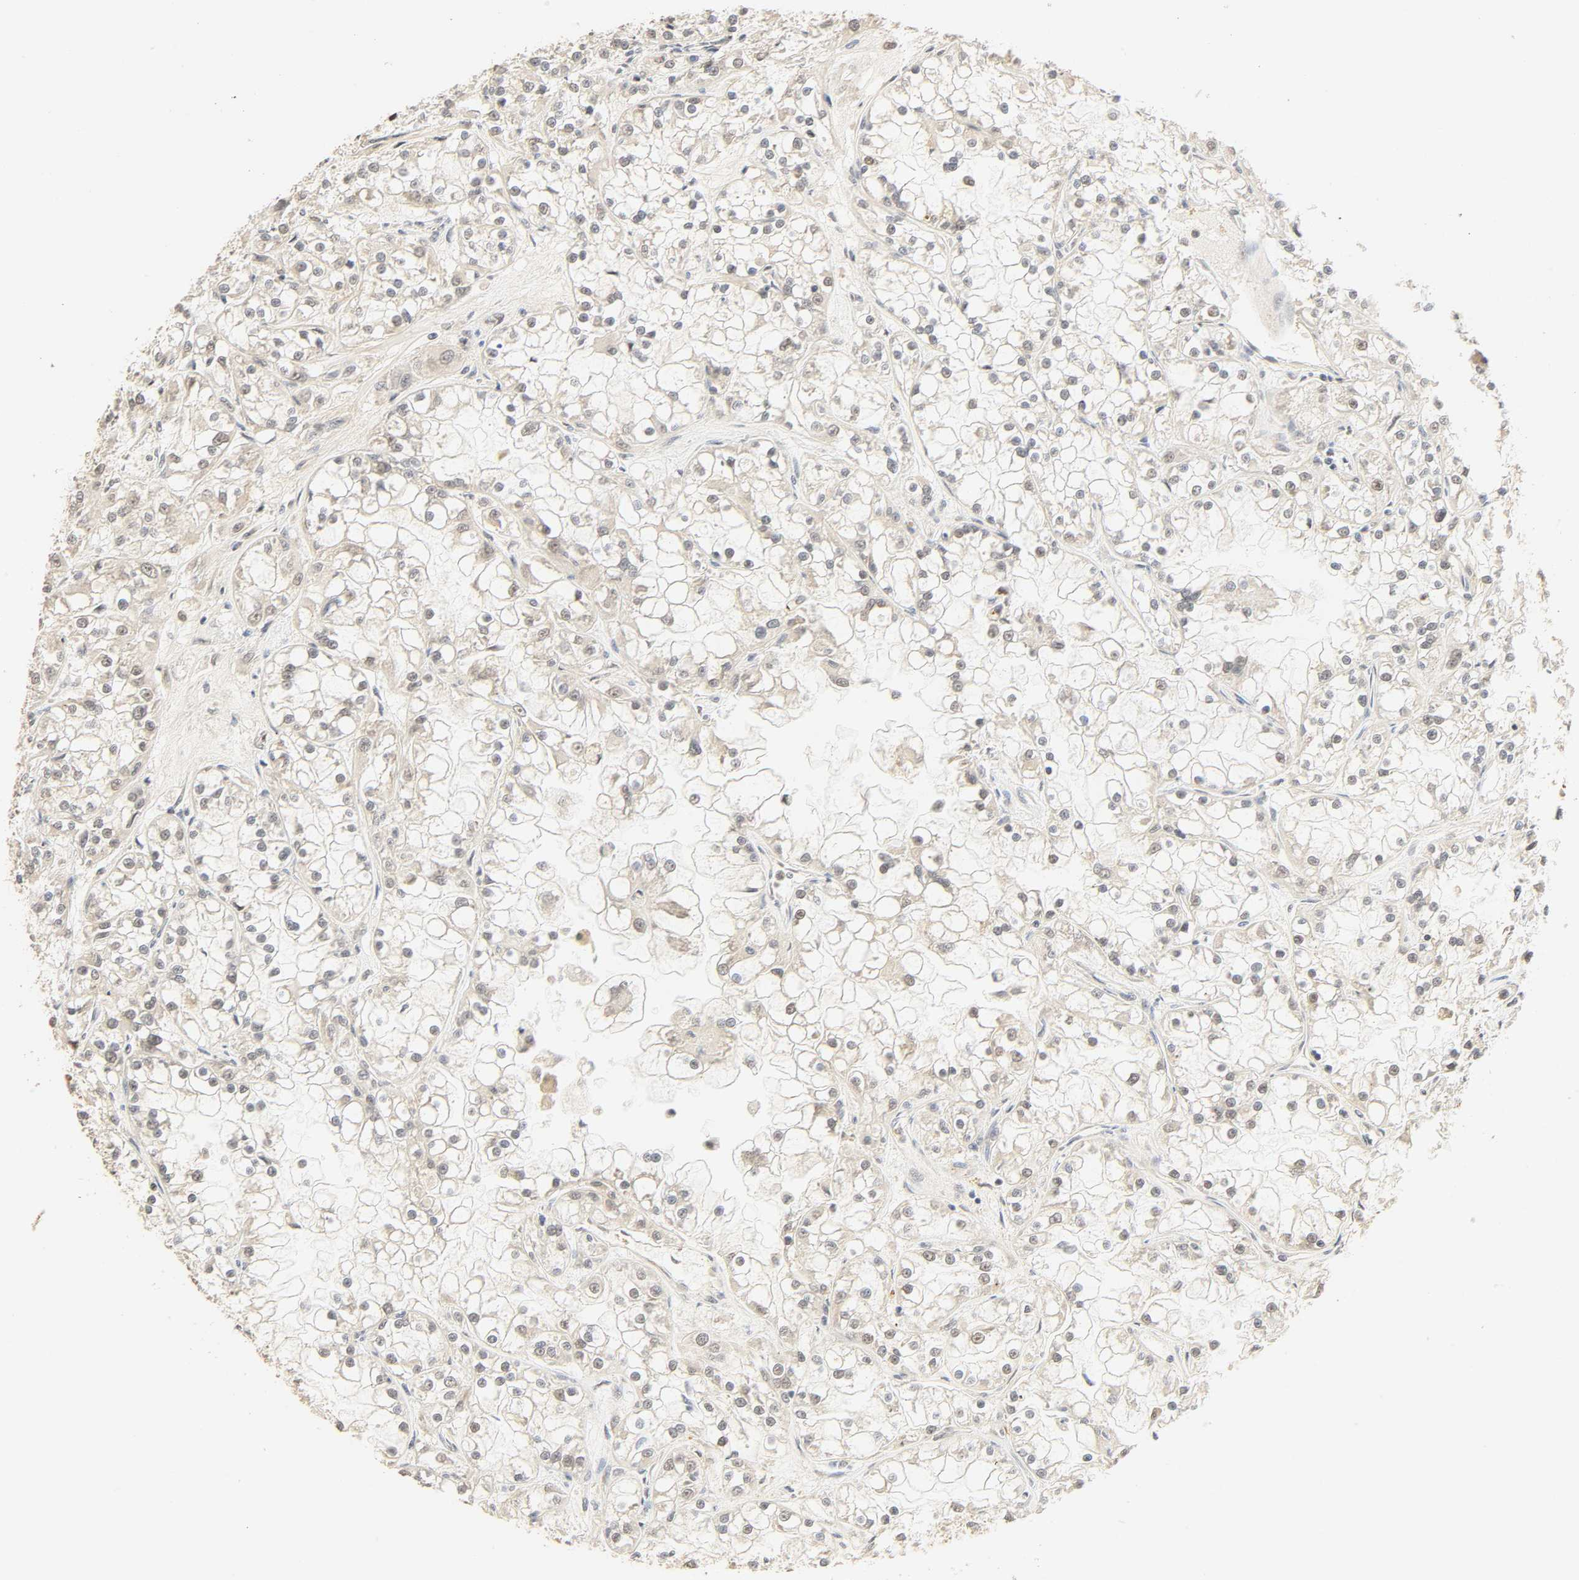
{"staining": {"intensity": "negative", "quantity": "none", "location": "none"}, "tissue": "renal cancer", "cell_type": "Tumor cells", "image_type": "cancer", "snomed": [{"axis": "morphology", "description": "Adenocarcinoma, NOS"}, {"axis": "topography", "description": "Kidney"}], "caption": "The immunohistochemistry image has no significant expression in tumor cells of renal adenocarcinoma tissue.", "gene": "CACNA1G", "patient": {"sex": "female", "age": 52}}